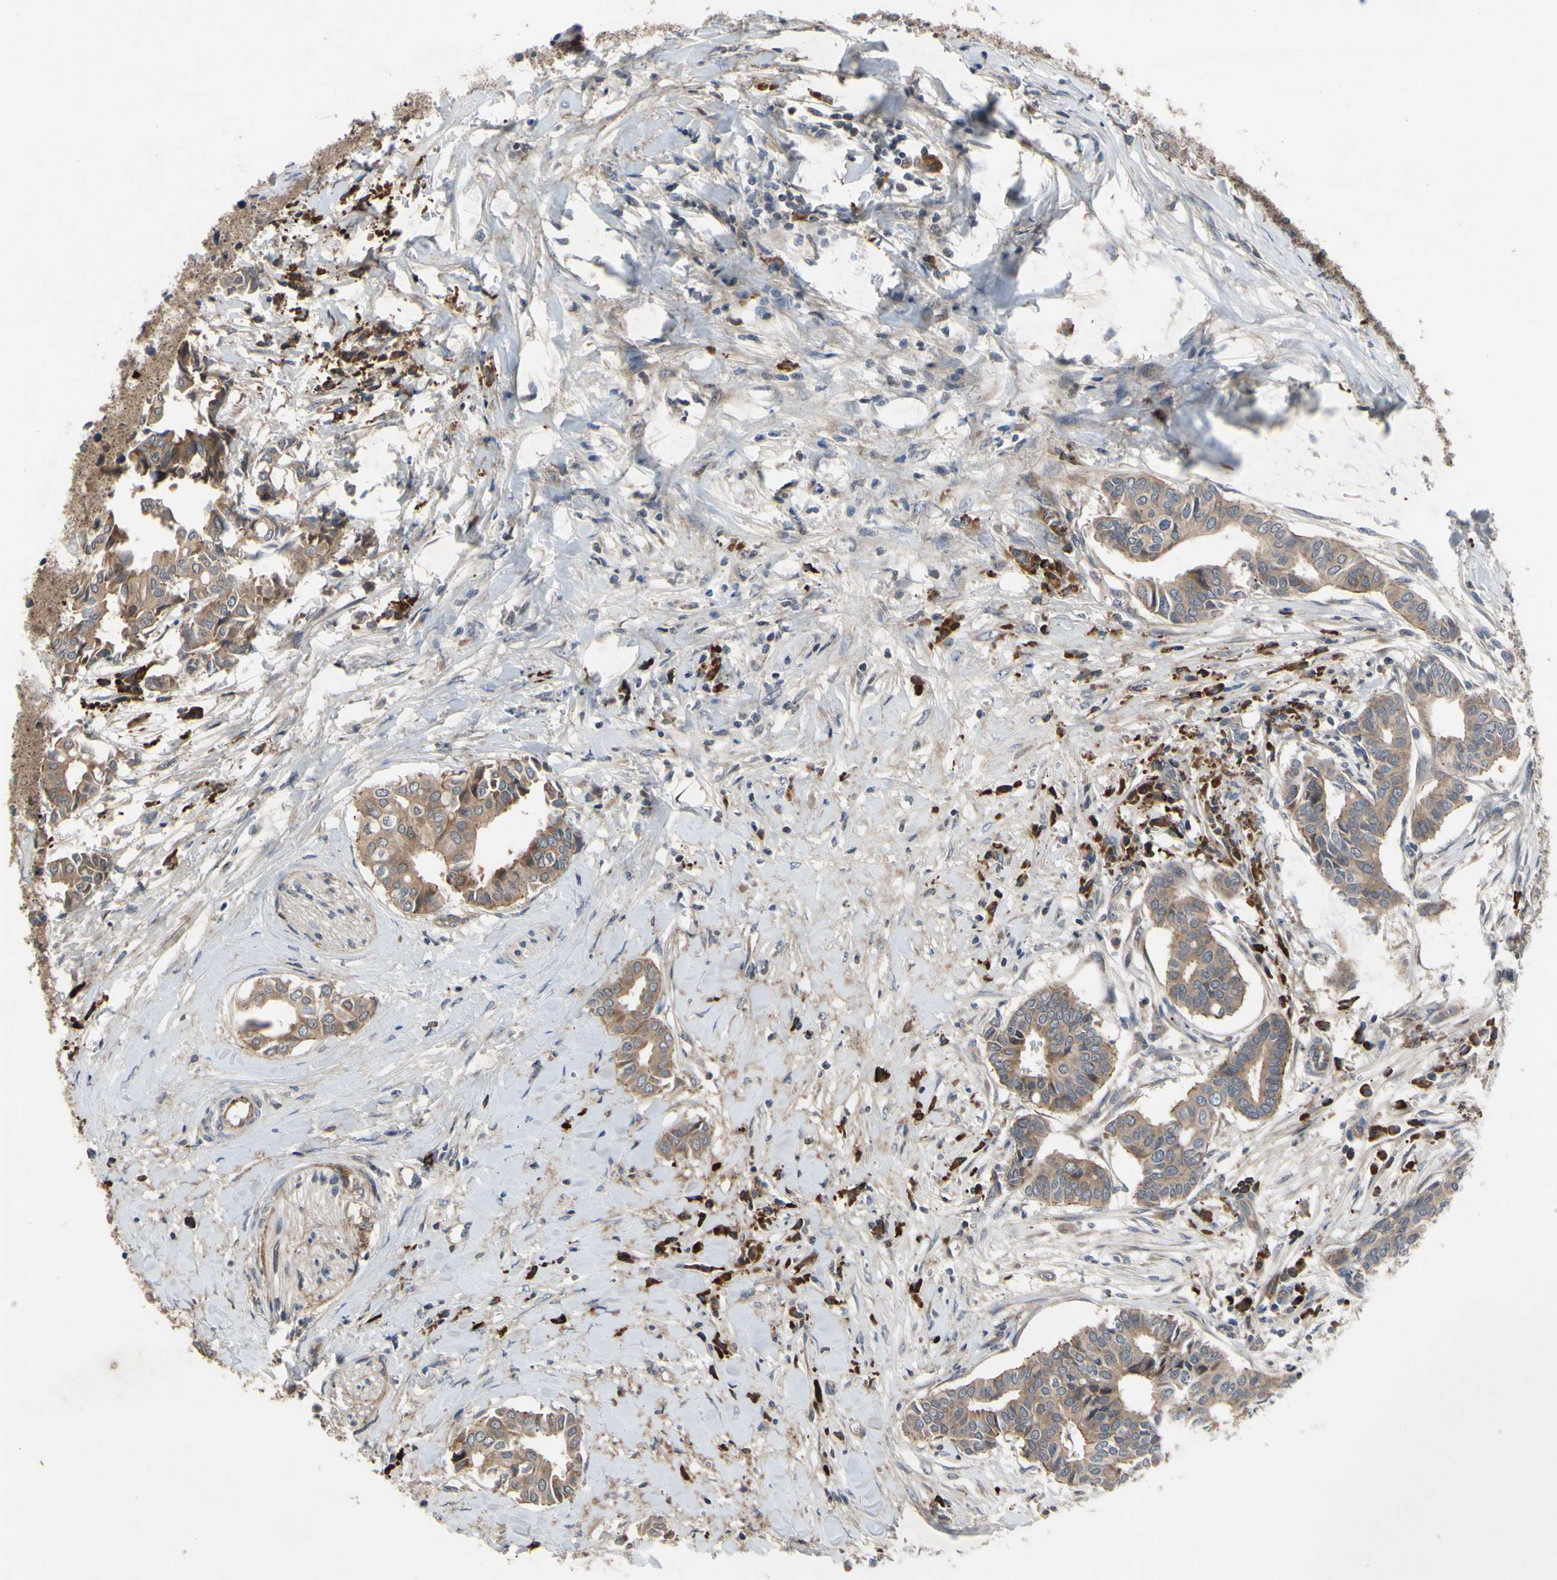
{"staining": {"intensity": "moderate", "quantity": ">75%", "location": "cytoplasmic/membranous"}, "tissue": "head and neck cancer", "cell_type": "Tumor cells", "image_type": "cancer", "snomed": [{"axis": "morphology", "description": "Adenocarcinoma, NOS"}, {"axis": "topography", "description": "Salivary gland"}, {"axis": "topography", "description": "Head-Neck"}], "caption": "A brown stain labels moderate cytoplasmic/membranous staining of a protein in head and neck adenocarcinoma tumor cells. (Stains: DAB (3,3'-diaminobenzidine) in brown, nuclei in blue, Microscopy: brightfield microscopy at high magnification).", "gene": "XIAP", "patient": {"sex": "female", "age": 59}}